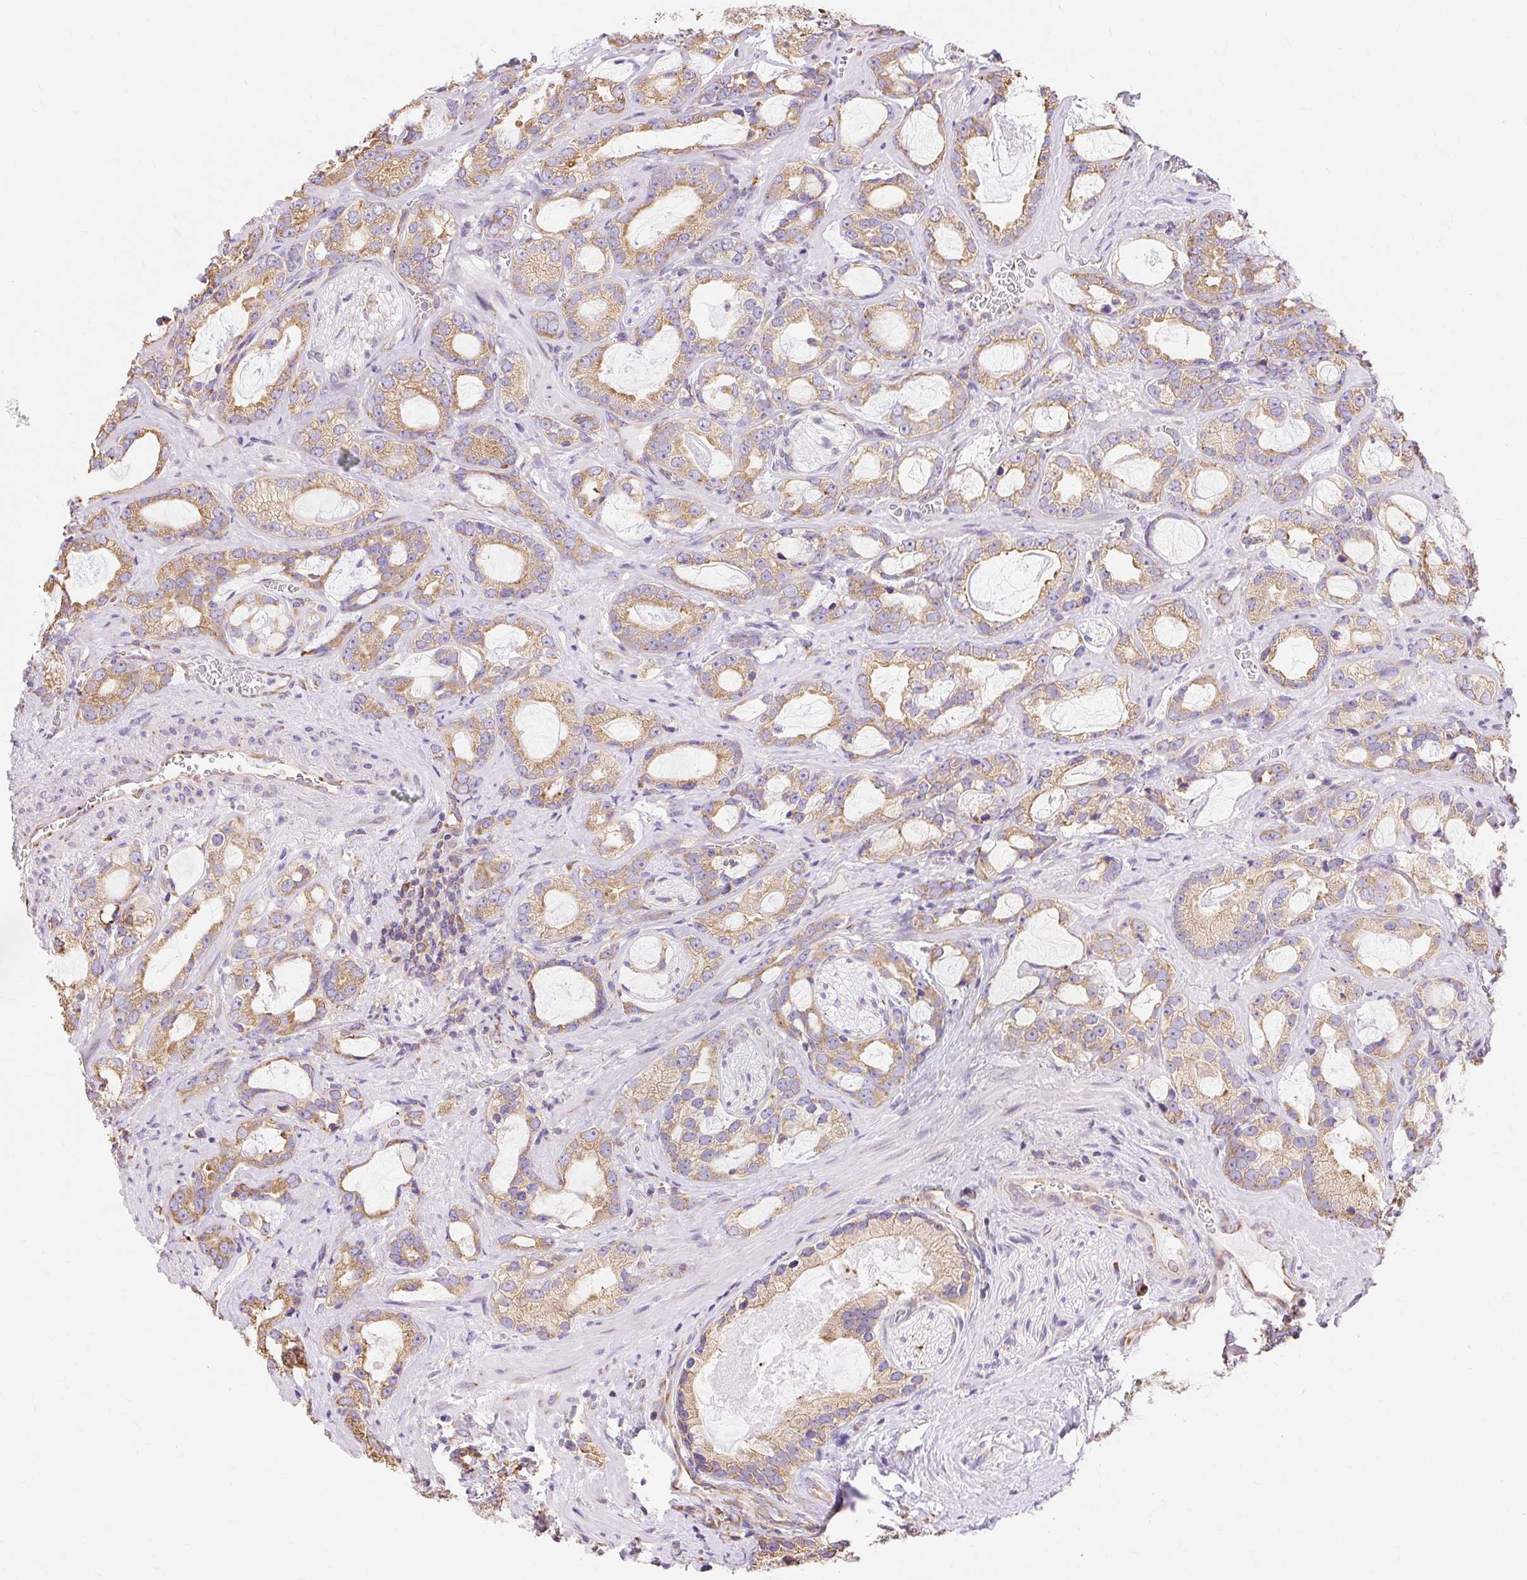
{"staining": {"intensity": "moderate", "quantity": ">75%", "location": "cytoplasmic/membranous"}, "tissue": "prostate cancer", "cell_type": "Tumor cells", "image_type": "cancer", "snomed": [{"axis": "morphology", "description": "Adenocarcinoma, Medium grade"}, {"axis": "topography", "description": "Prostate"}], "caption": "Protein expression analysis of prostate cancer exhibits moderate cytoplasmic/membranous staining in about >75% of tumor cells. Using DAB (brown) and hematoxylin (blue) stains, captured at high magnification using brightfield microscopy.", "gene": "RPS17", "patient": {"sex": "male", "age": 57}}